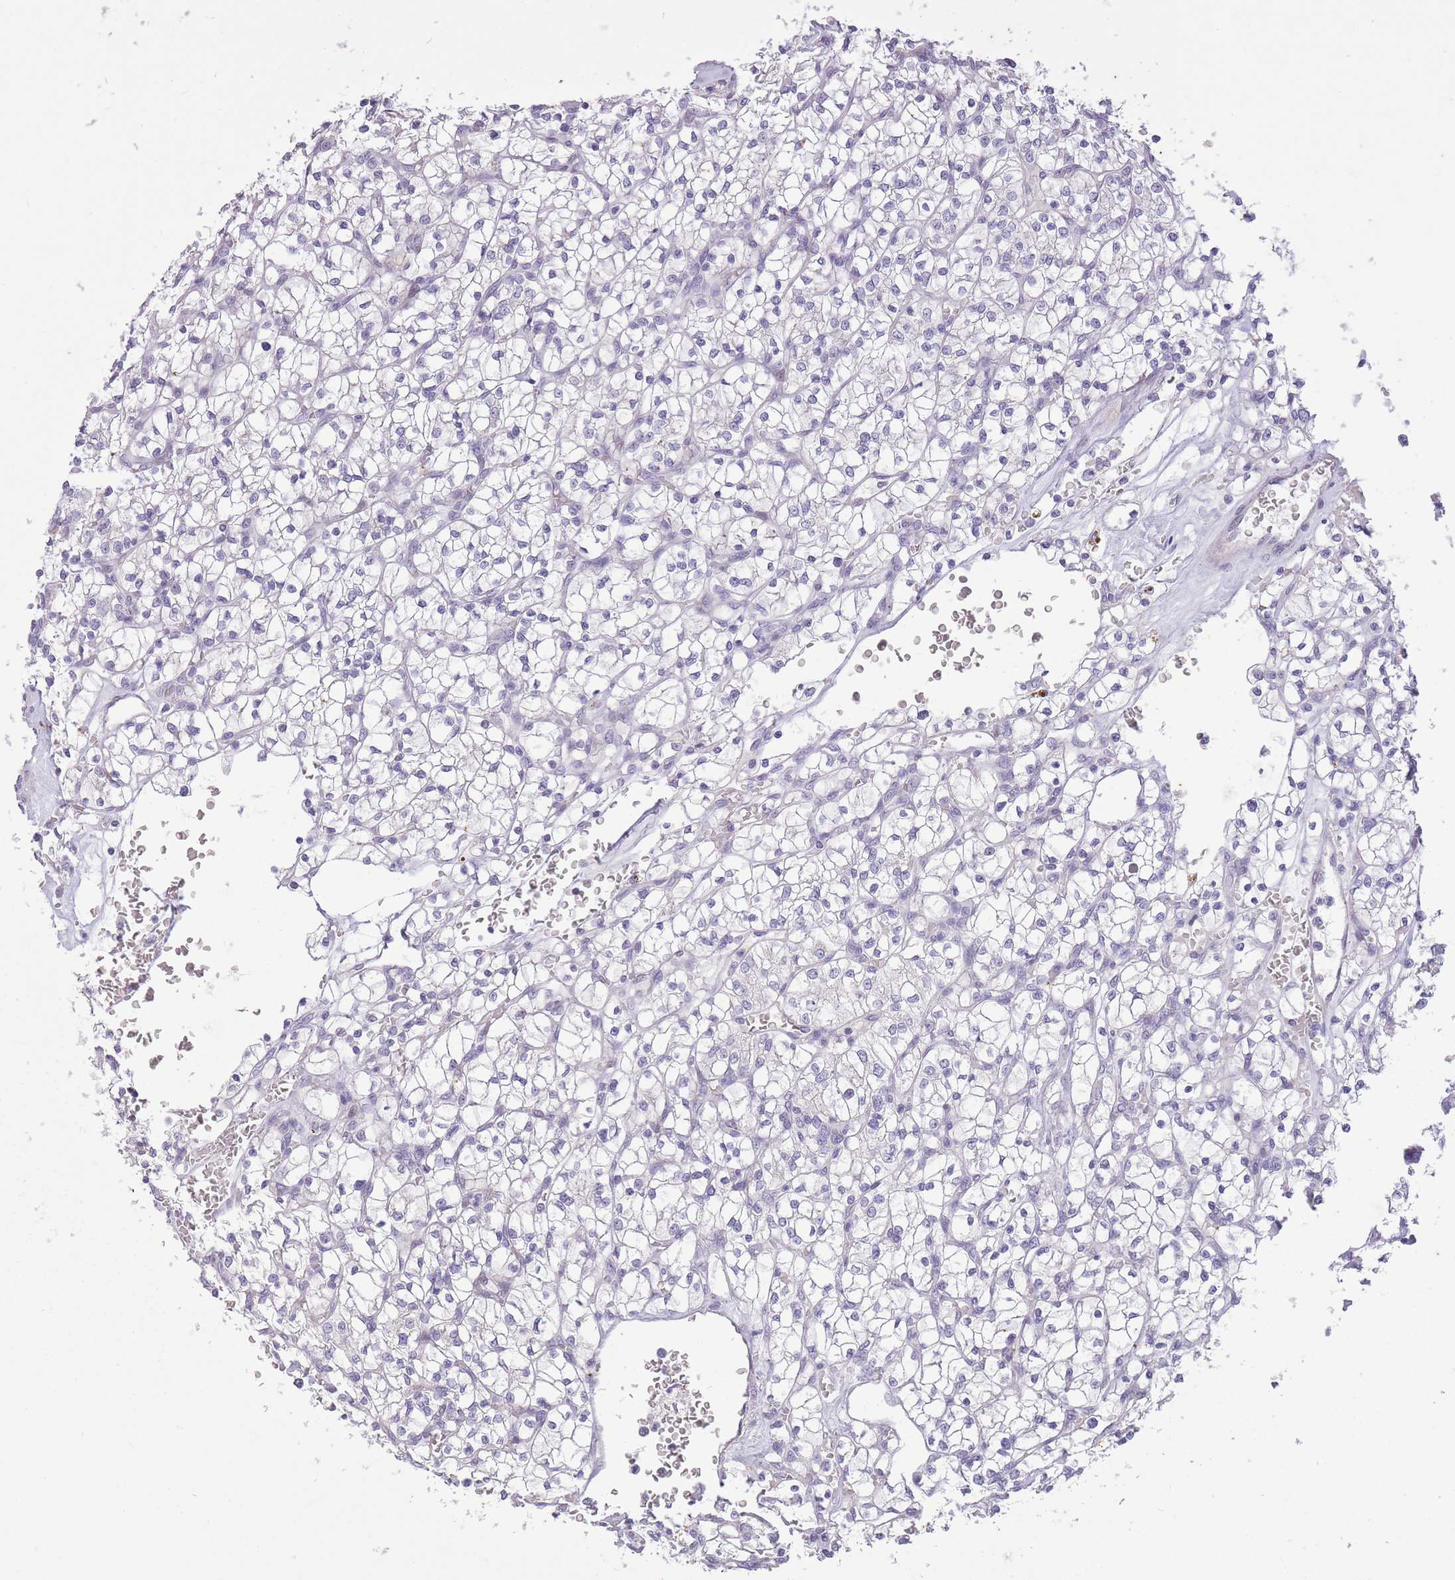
{"staining": {"intensity": "negative", "quantity": "none", "location": "none"}, "tissue": "renal cancer", "cell_type": "Tumor cells", "image_type": "cancer", "snomed": [{"axis": "morphology", "description": "Adenocarcinoma, NOS"}, {"axis": "topography", "description": "Kidney"}], "caption": "Immunohistochemistry (IHC) histopathology image of neoplastic tissue: human renal cancer stained with DAB shows no significant protein positivity in tumor cells. Nuclei are stained in blue.", "gene": "CNTNAP3", "patient": {"sex": "female", "age": 64}}